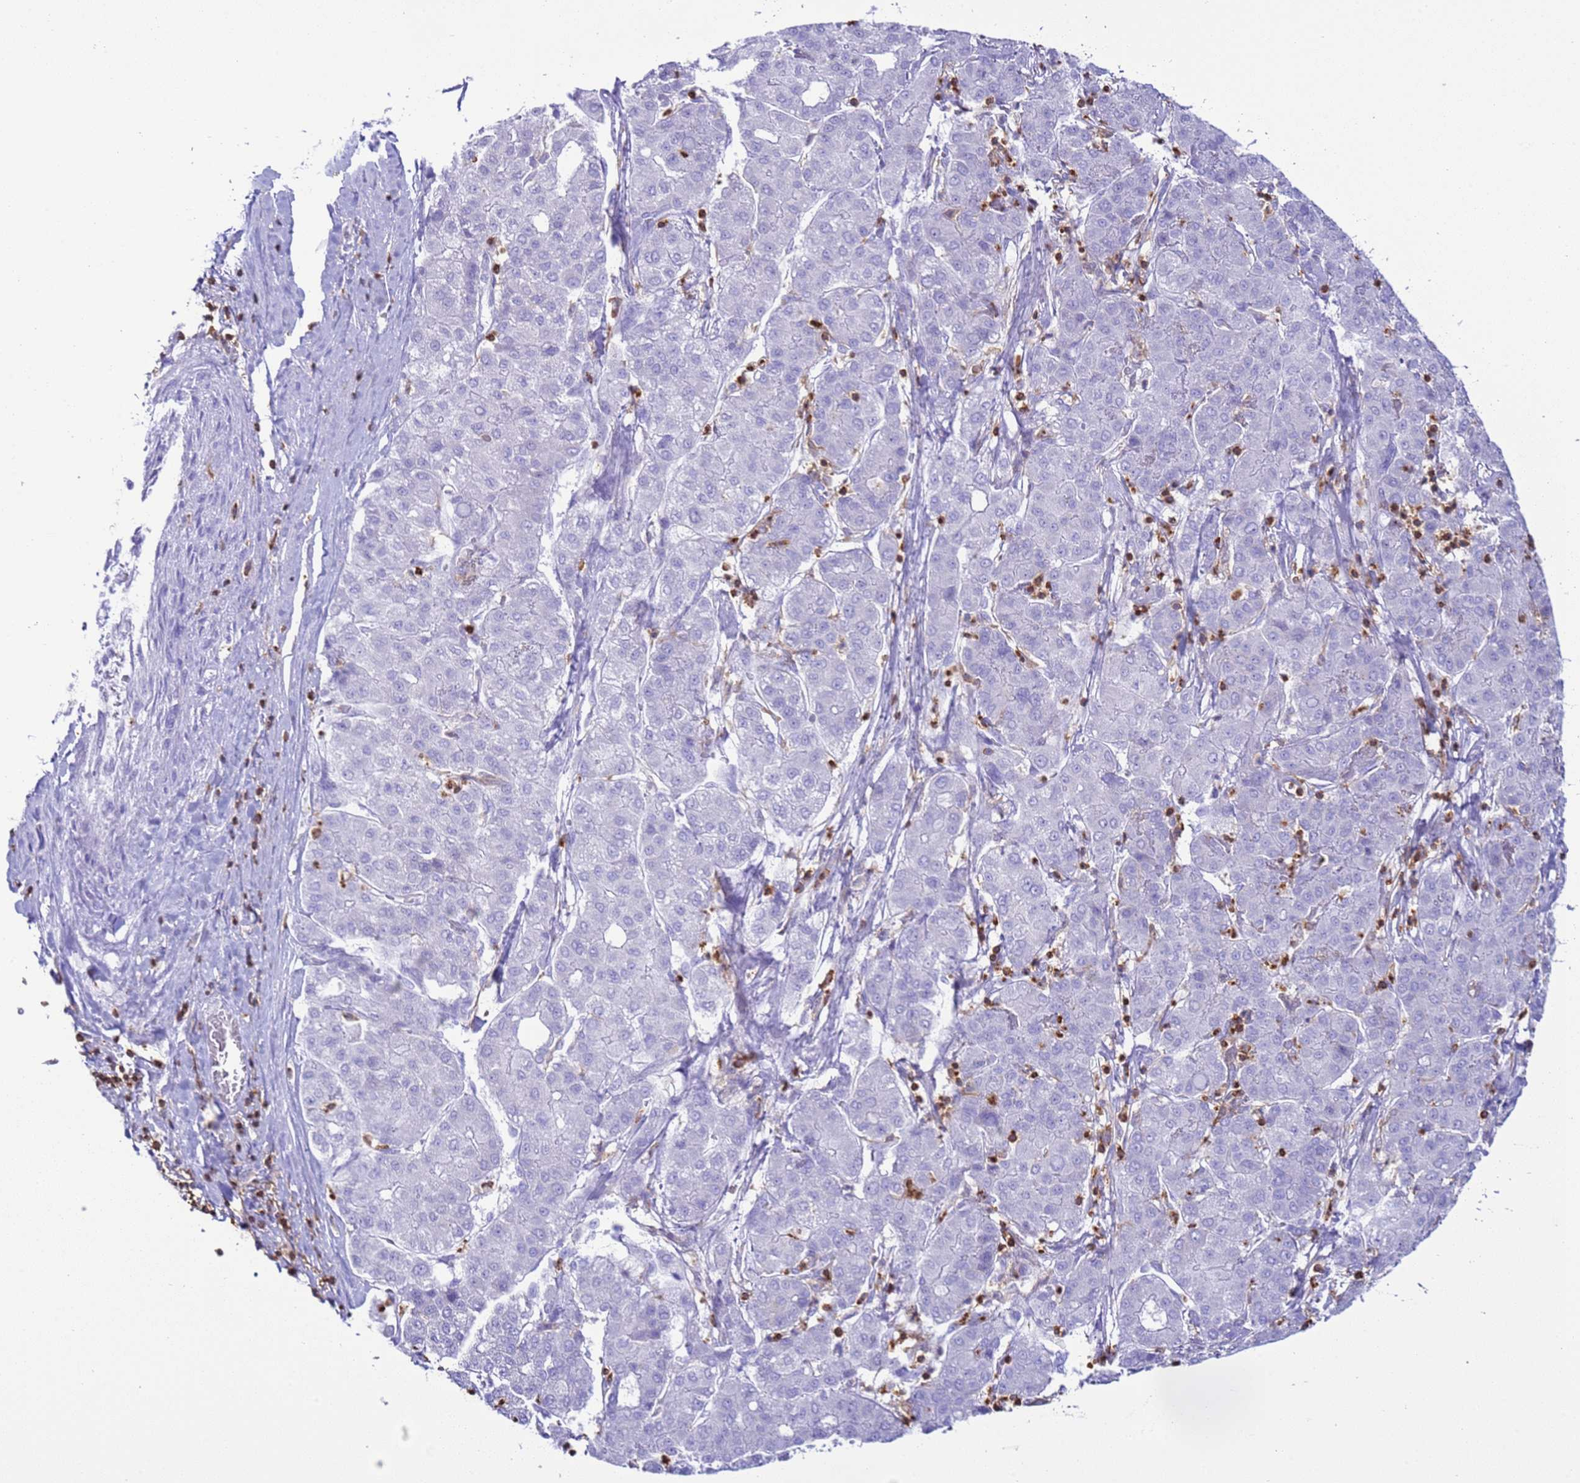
{"staining": {"intensity": "negative", "quantity": "none", "location": "none"}, "tissue": "liver cancer", "cell_type": "Tumor cells", "image_type": "cancer", "snomed": [{"axis": "morphology", "description": "Carcinoma, Hepatocellular, NOS"}, {"axis": "topography", "description": "Liver"}], "caption": "DAB immunohistochemical staining of human liver hepatocellular carcinoma displays no significant expression in tumor cells. (Brightfield microscopy of DAB immunohistochemistry at high magnification).", "gene": "IRF5", "patient": {"sex": "male", "age": 65}}